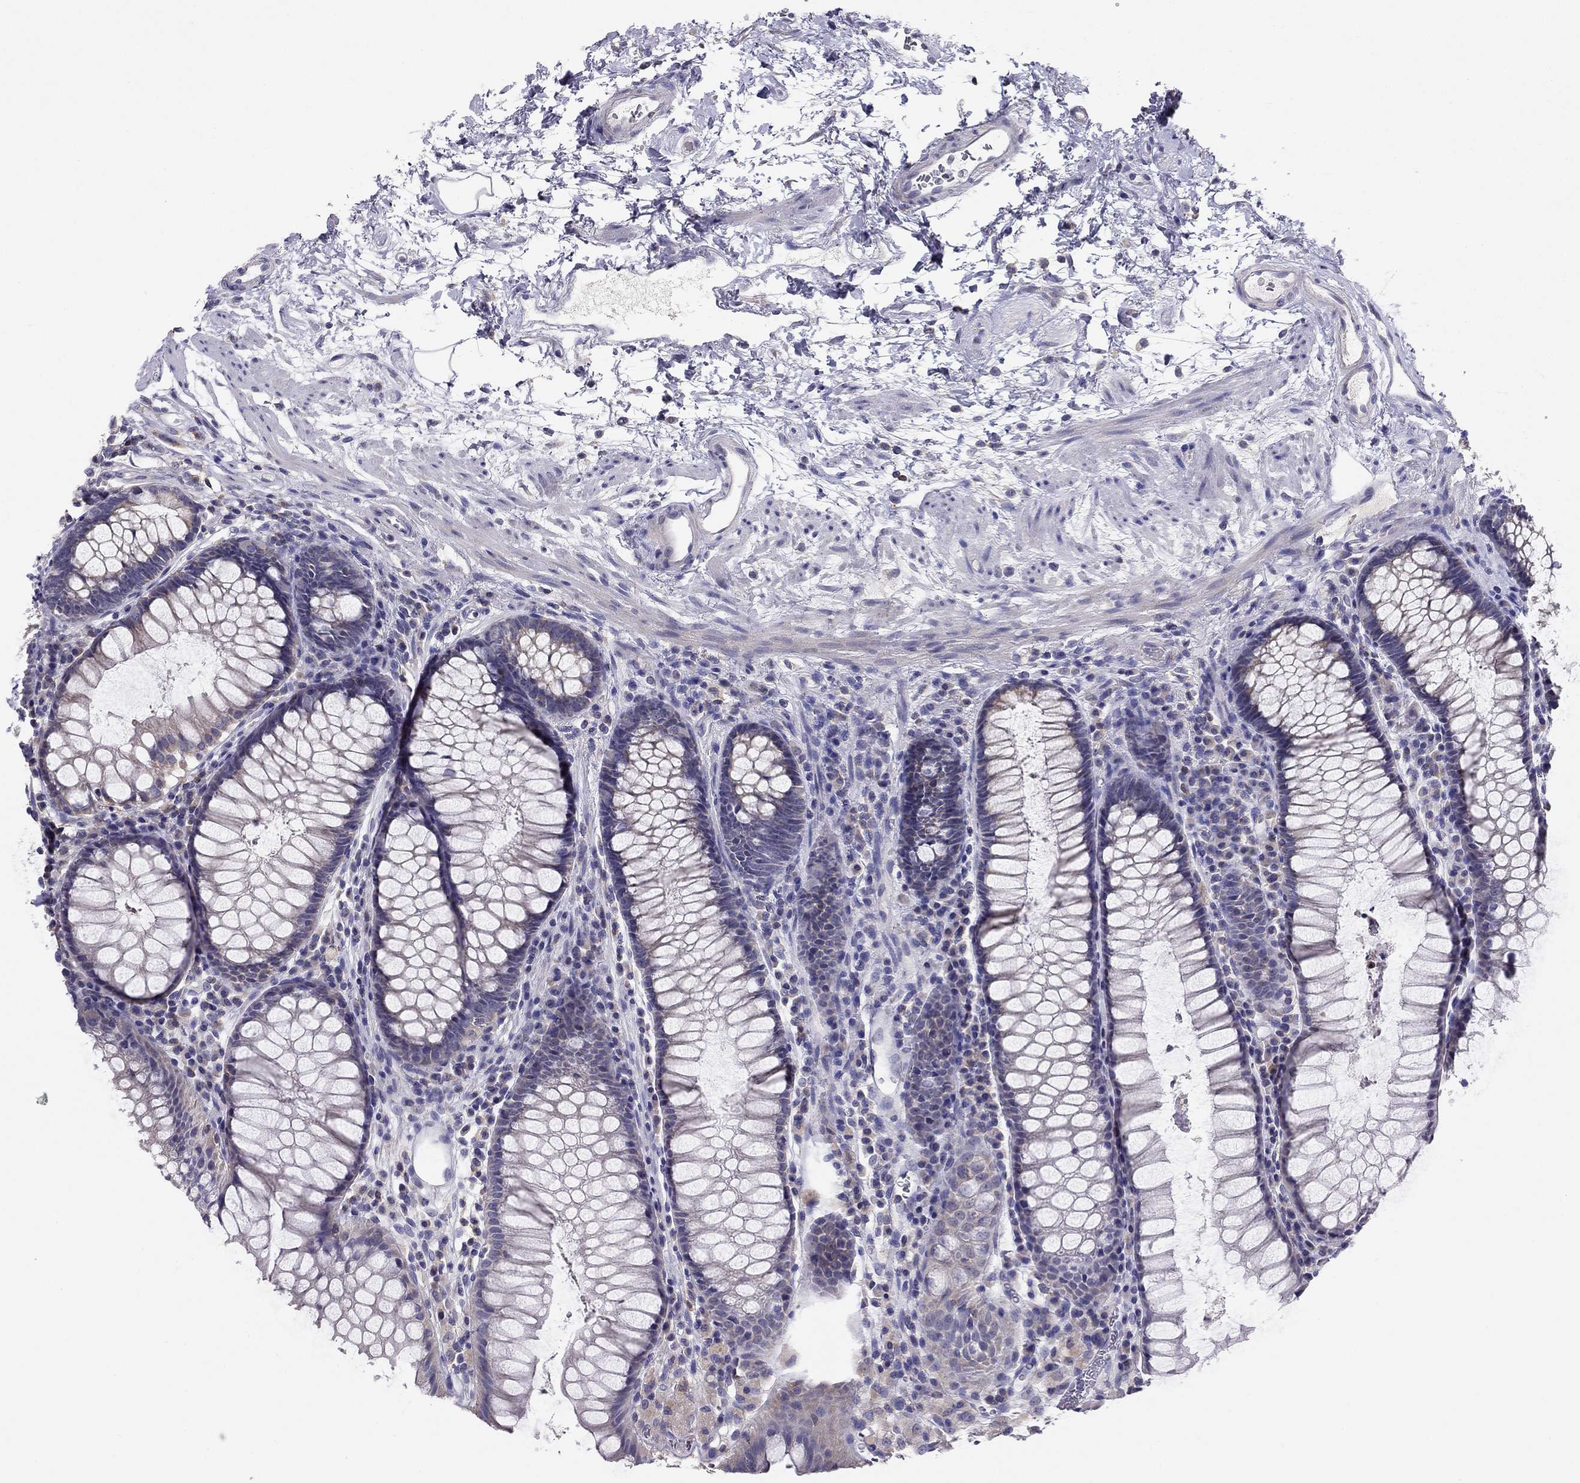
{"staining": {"intensity": "negative", "quantity": "none", "location": "none"}, "tissue": "rectum", "cell_type": "Glandular cells", "image_type": "normal", "snomed": [{"axis": "morphology", "description": "Normal tissue, NOS"}, {"axis": "topography", "description": "Rectum"}], "caption": "IHC photomicrograph of normal rectum: human rectum stained with DAB demonstrates no significant protein staining in glandular cells.", "gene": "CITED1", "patient": {"sex": "female", "age": 68}}